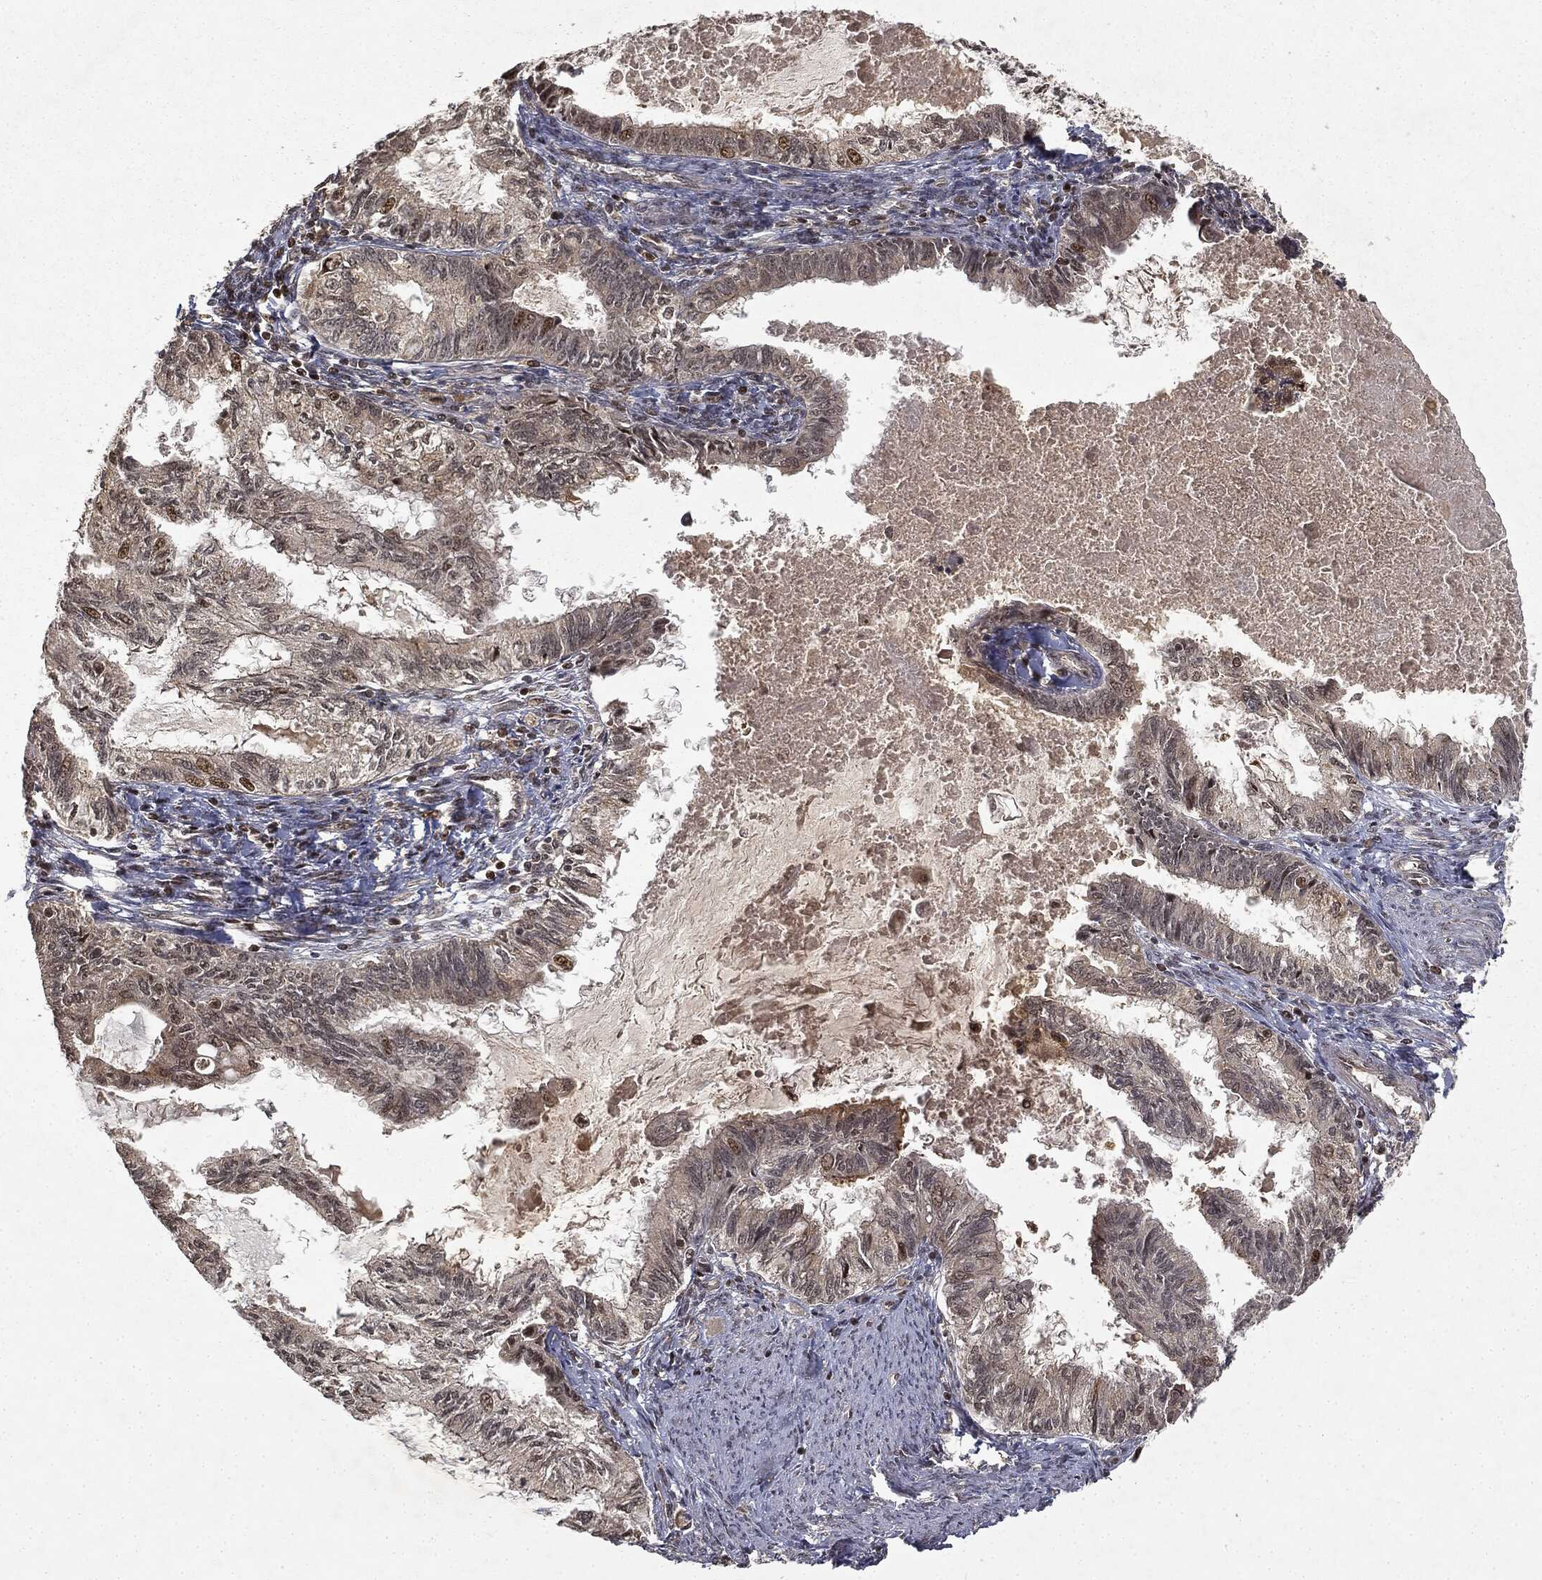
{"staining": {"intensity": "weak", "quantity": ">75%", "location": "cytoplasmic/membranous"}, "tissue": "endometrial cancer", "cell_type": "Tumor cells", "image_type": "cancer", "snomed": [{"axis": "morphology", "description": "Adenocarcinoma, NOS"}, {"axis": "topography", "description": "Endometrium"}], "caption": "Tumor cells display weak cytoplasmic/membranous expression in approximately >75% of cells in adenocarcinoma (endometrial).", "gene": "ZNHIT6", "patient": {"sex": "female", "age": 86}}